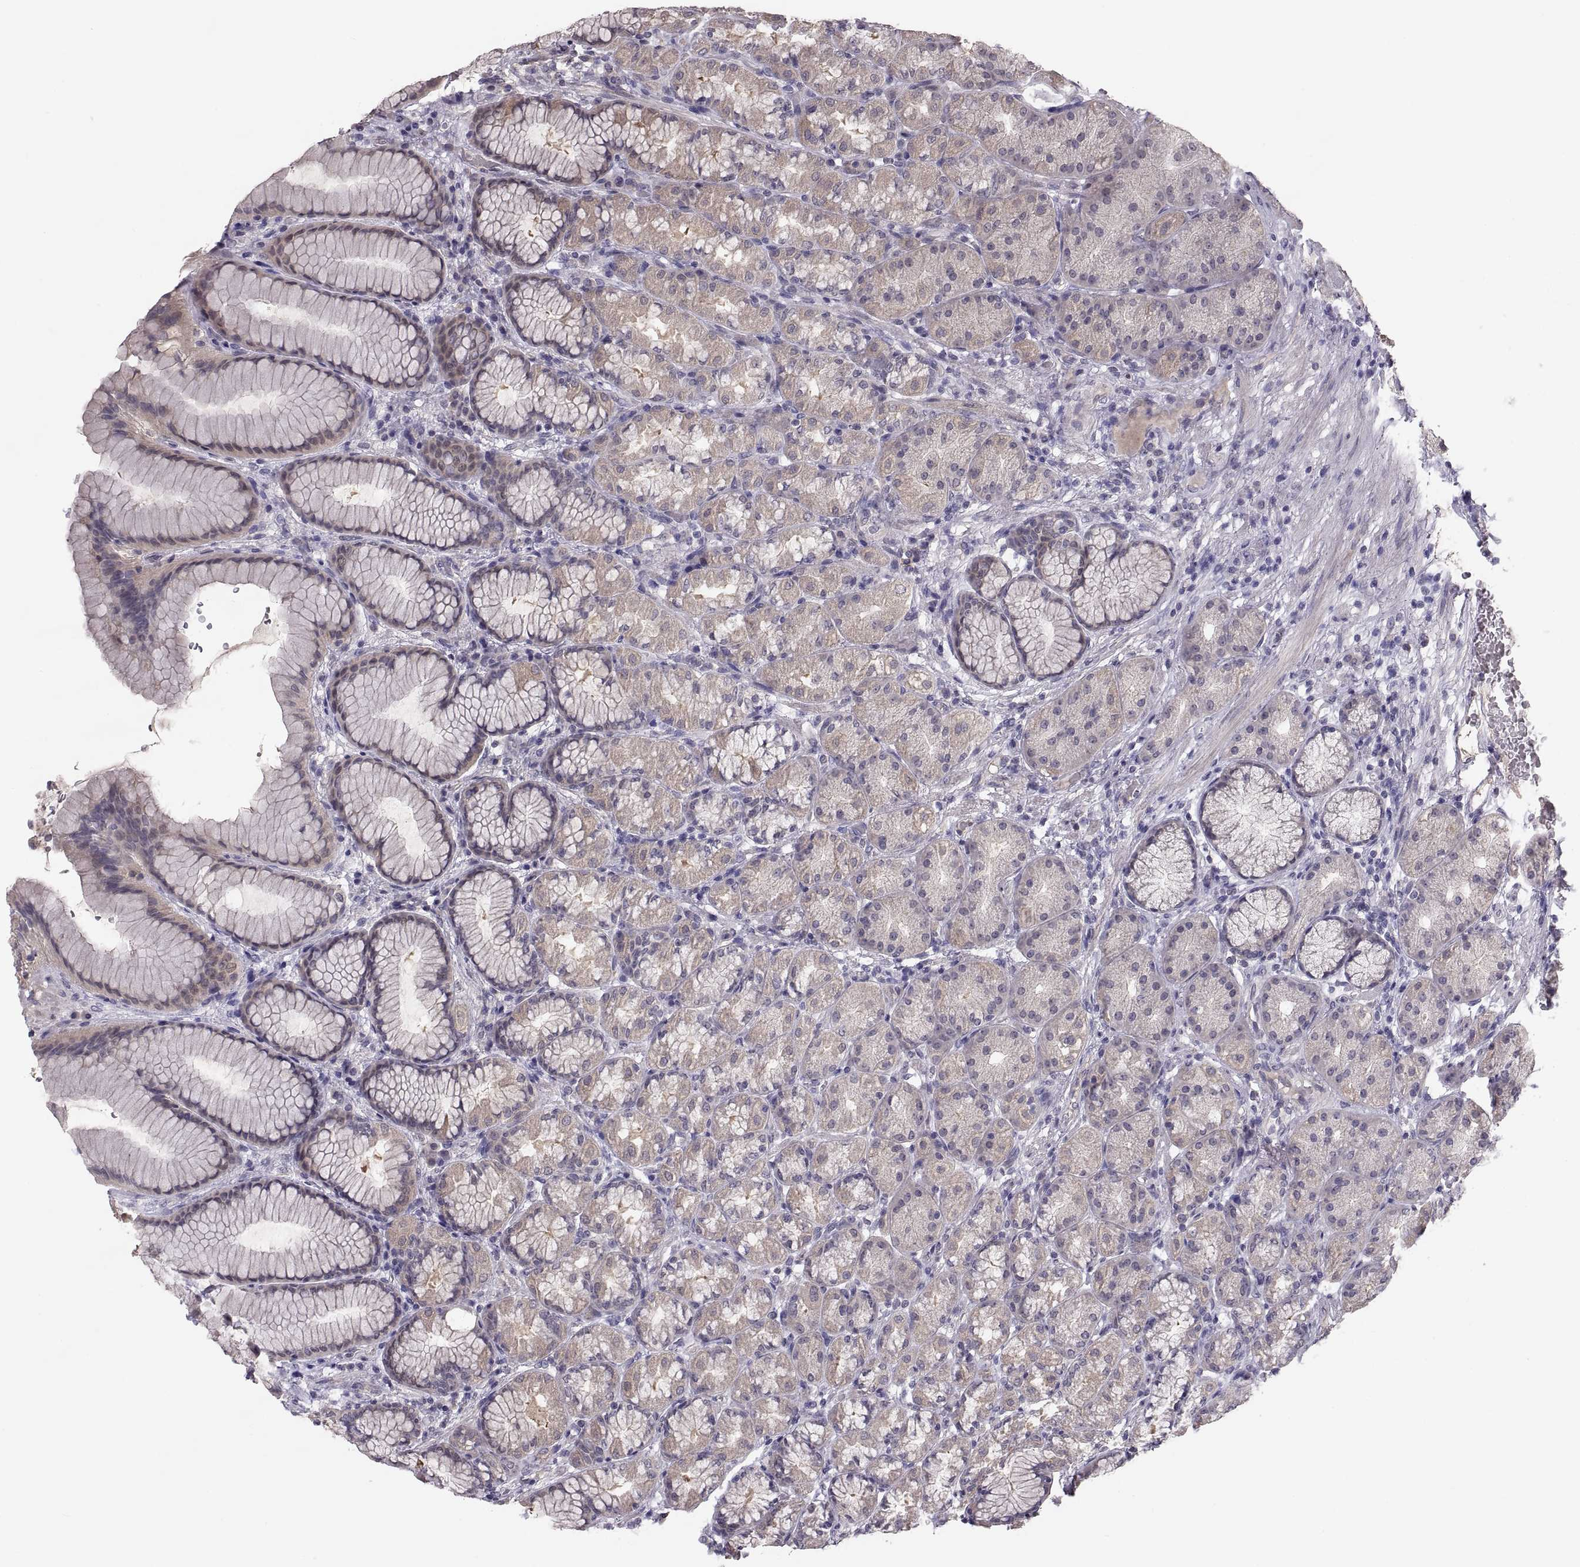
{"staining": {"intensity": "weak", "quantity": ">75%", "location": "cytoplasmic/membranous"}, "tissue": "stomach", "cell_type": "Glandular cells", "image_type": "normal", "snomed": [{"axis": "morphology", "description": "Normal tissue, NOS"}, {"axis": "morphology", "description": "Adenocarcinoma, NOS"}, {"axis": "topography", "description": "Stomach"}], "caption": "Immunohistochemical staining of benign human stomach shows weak cytoplasmic/membranous protein positivity in about >75% of glandular cells.", "gene": "PAX2", "patient": {"sex": "female", "age": 79}}